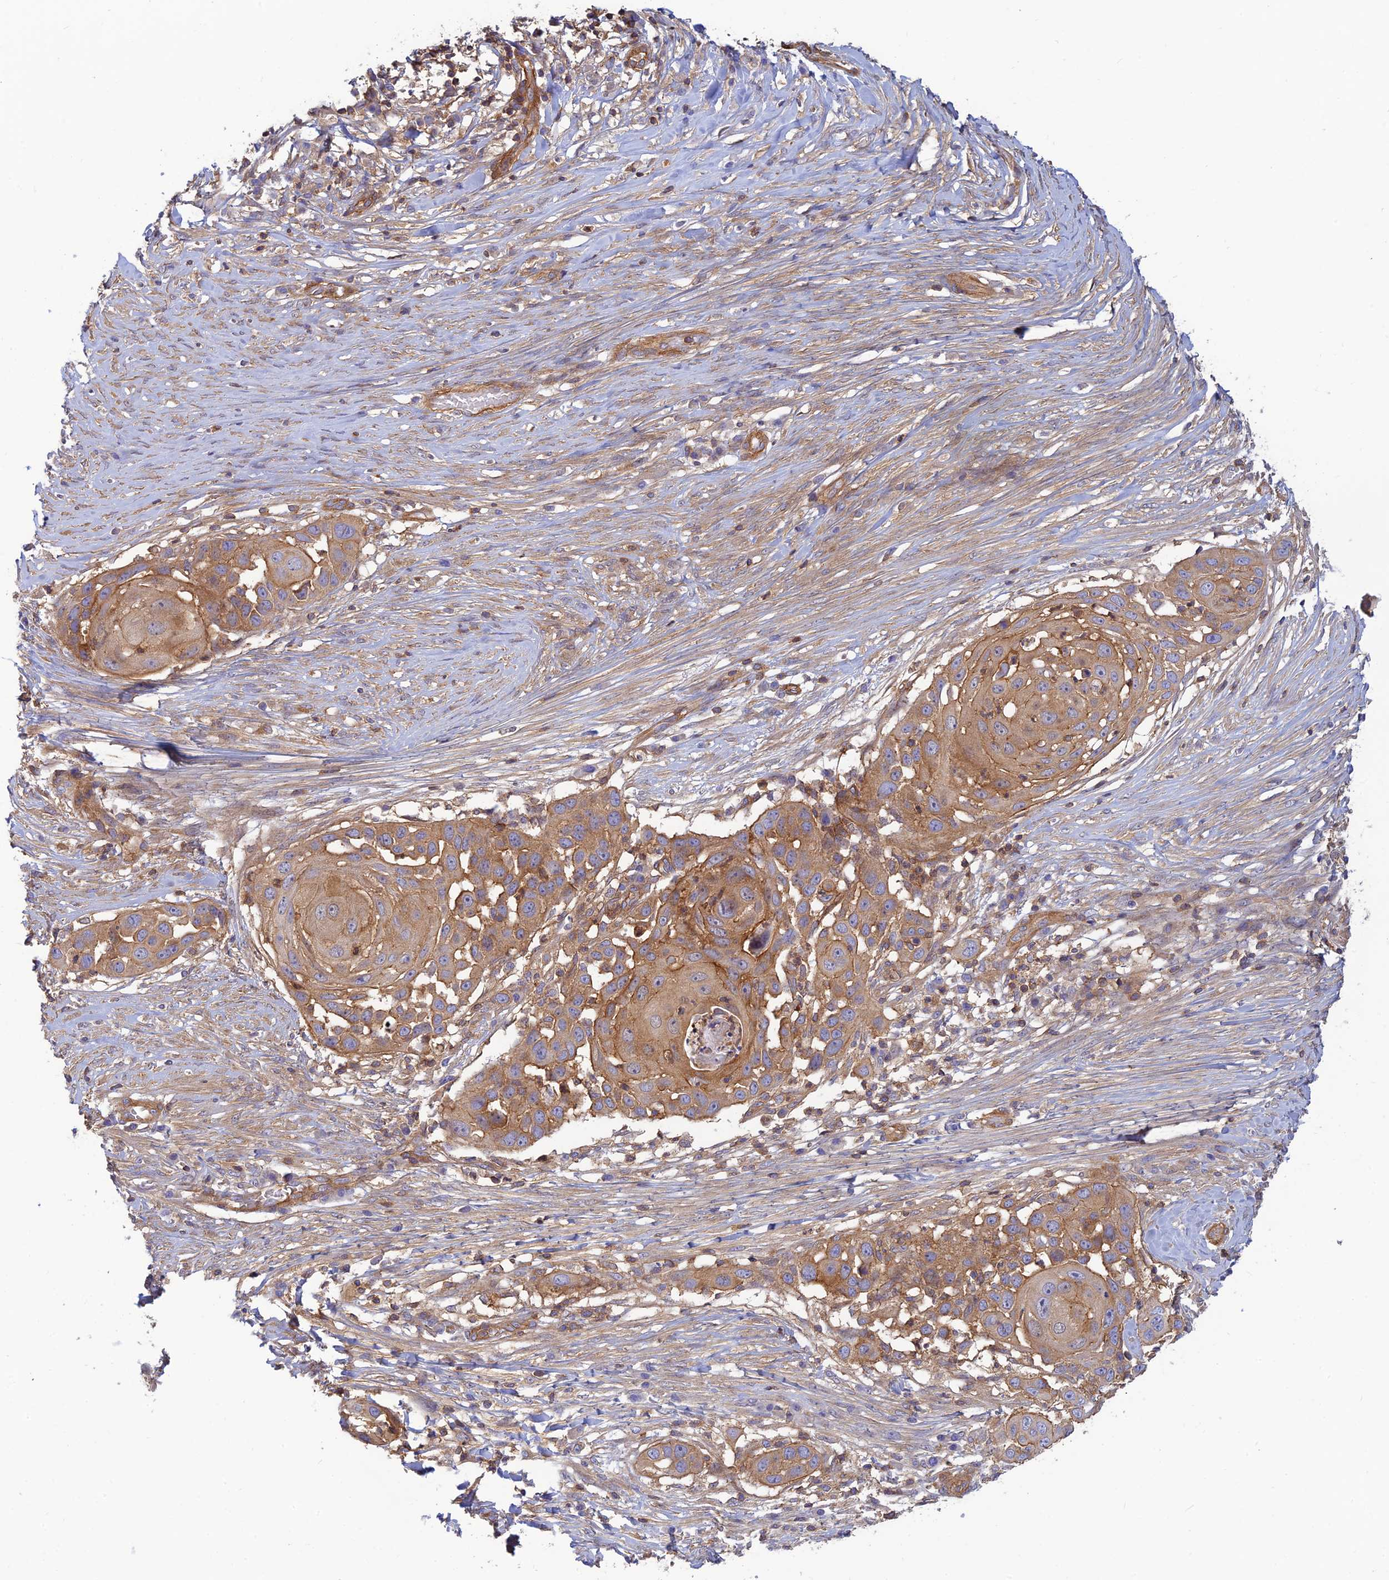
{"staining": {"intensity": "moderate", "quantity": ">75%", "location": "cytoplasmic/membranous"}, "tissue": "skin cancer", "cell_type": "Tumor cells", "image_type": "cancer", "snomed": [{"axis": "morphology", "description": "Squamous cell carcinoma, NOS"}, {"axis": "topography", "description": "Skin"}], "caption": "Immunohistochemistry (IHC) of human squamous cell carcinoma (skin) reveals medium levels of moderate cytoplasmic/membranous staining in about >75% of tumor cells.", "gene": "PPP1R12C", "patient": {"sex": "female", "age": 44}}